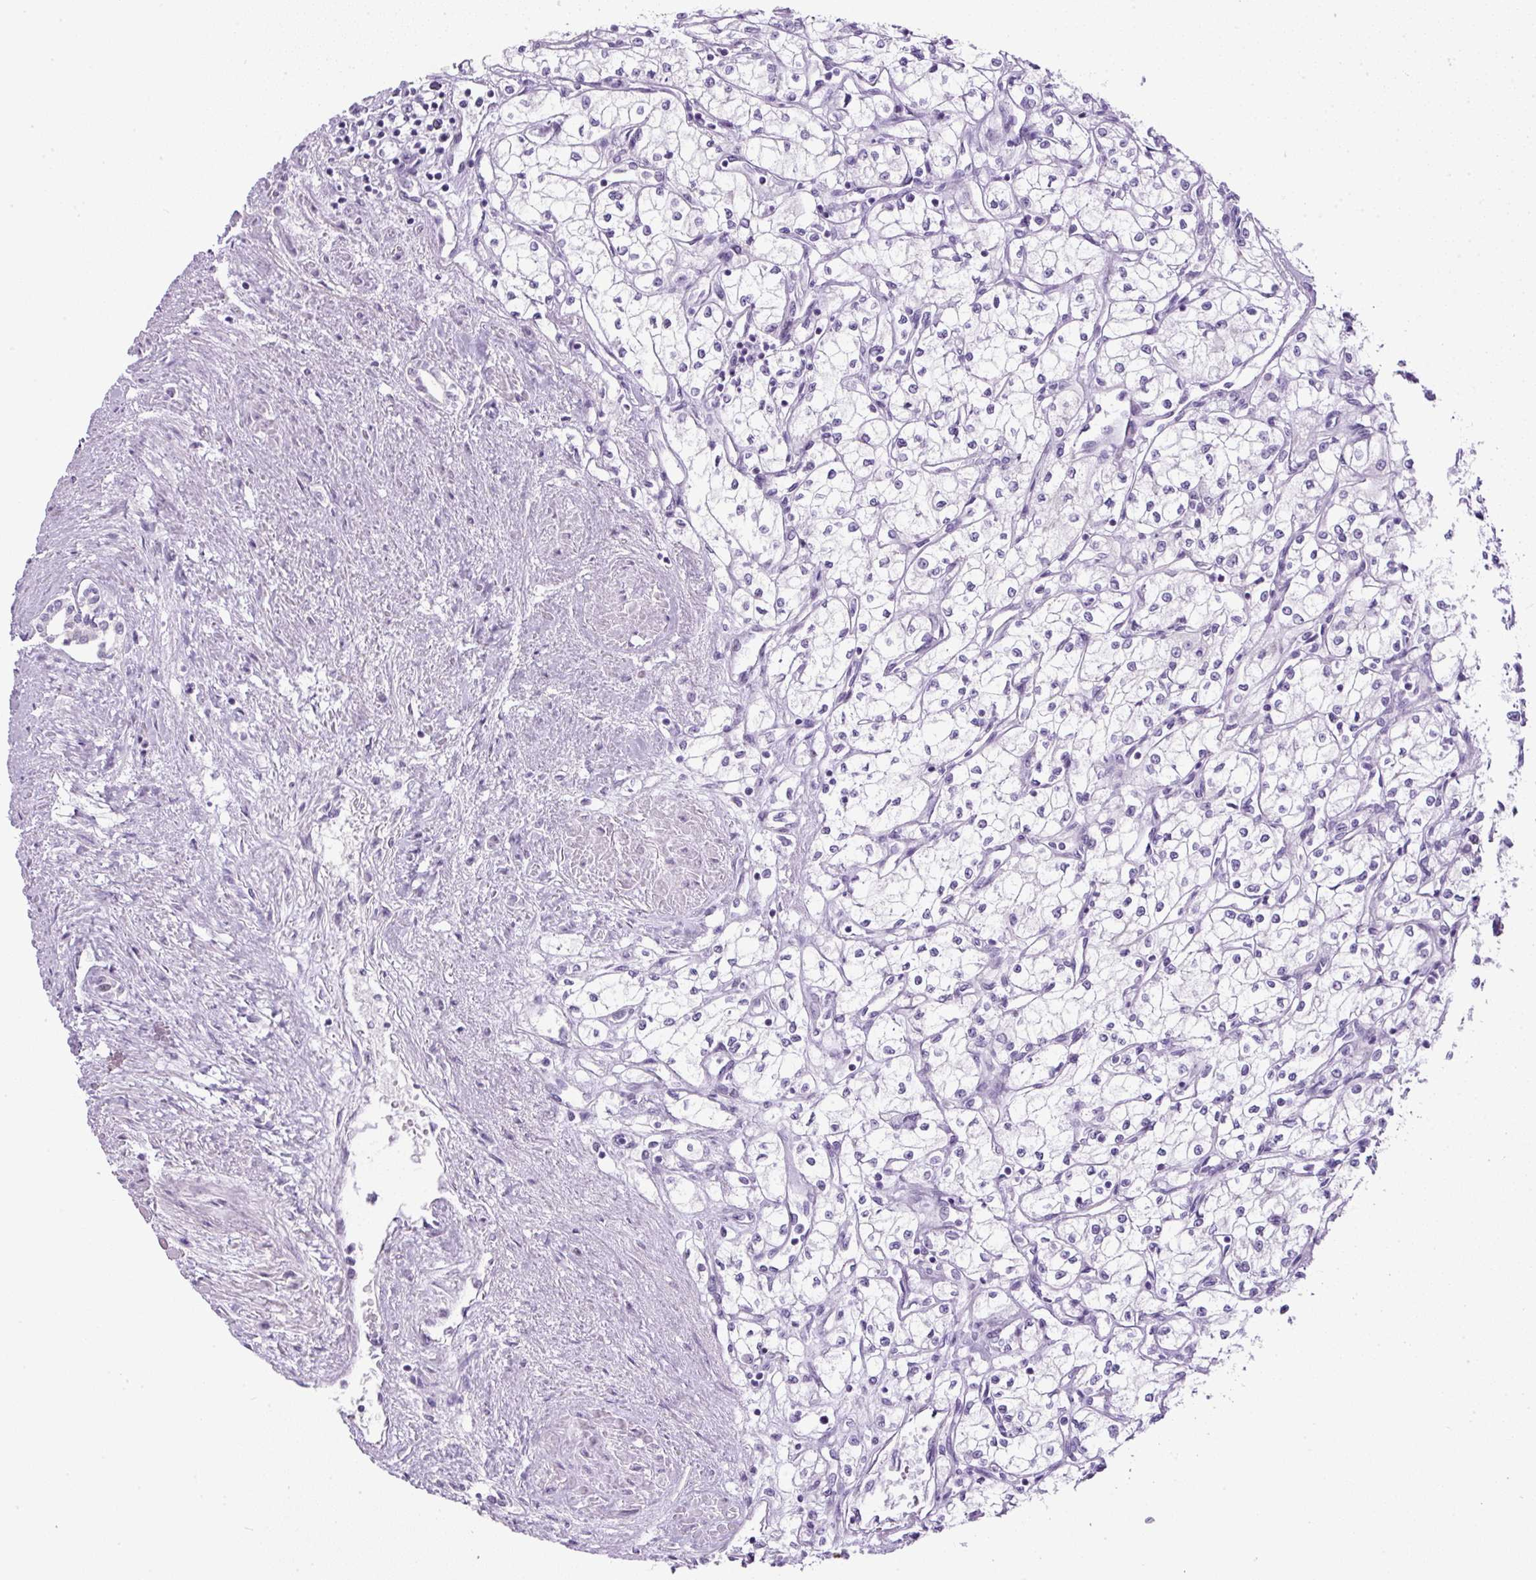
{"staining": {"intensity": "negative", "quantity": "none", "location": "none"}, "tissue": "renal cancer", "cell_type": "Tumor cells", "image_type": "cancer", "snomed": [{"axis": "morphology", "description": "Adenocarcinoma, NOS"}, {"axis": "topography", "description": "Kidney"}], "caption": "DAB (3,3'-diaminobenzidine) immunohistochemical staining of human renal cancer displays no significant expression in tumor cells.", "gene": "RHBDD2", "patient": {"sex": "male", "age": 59}}